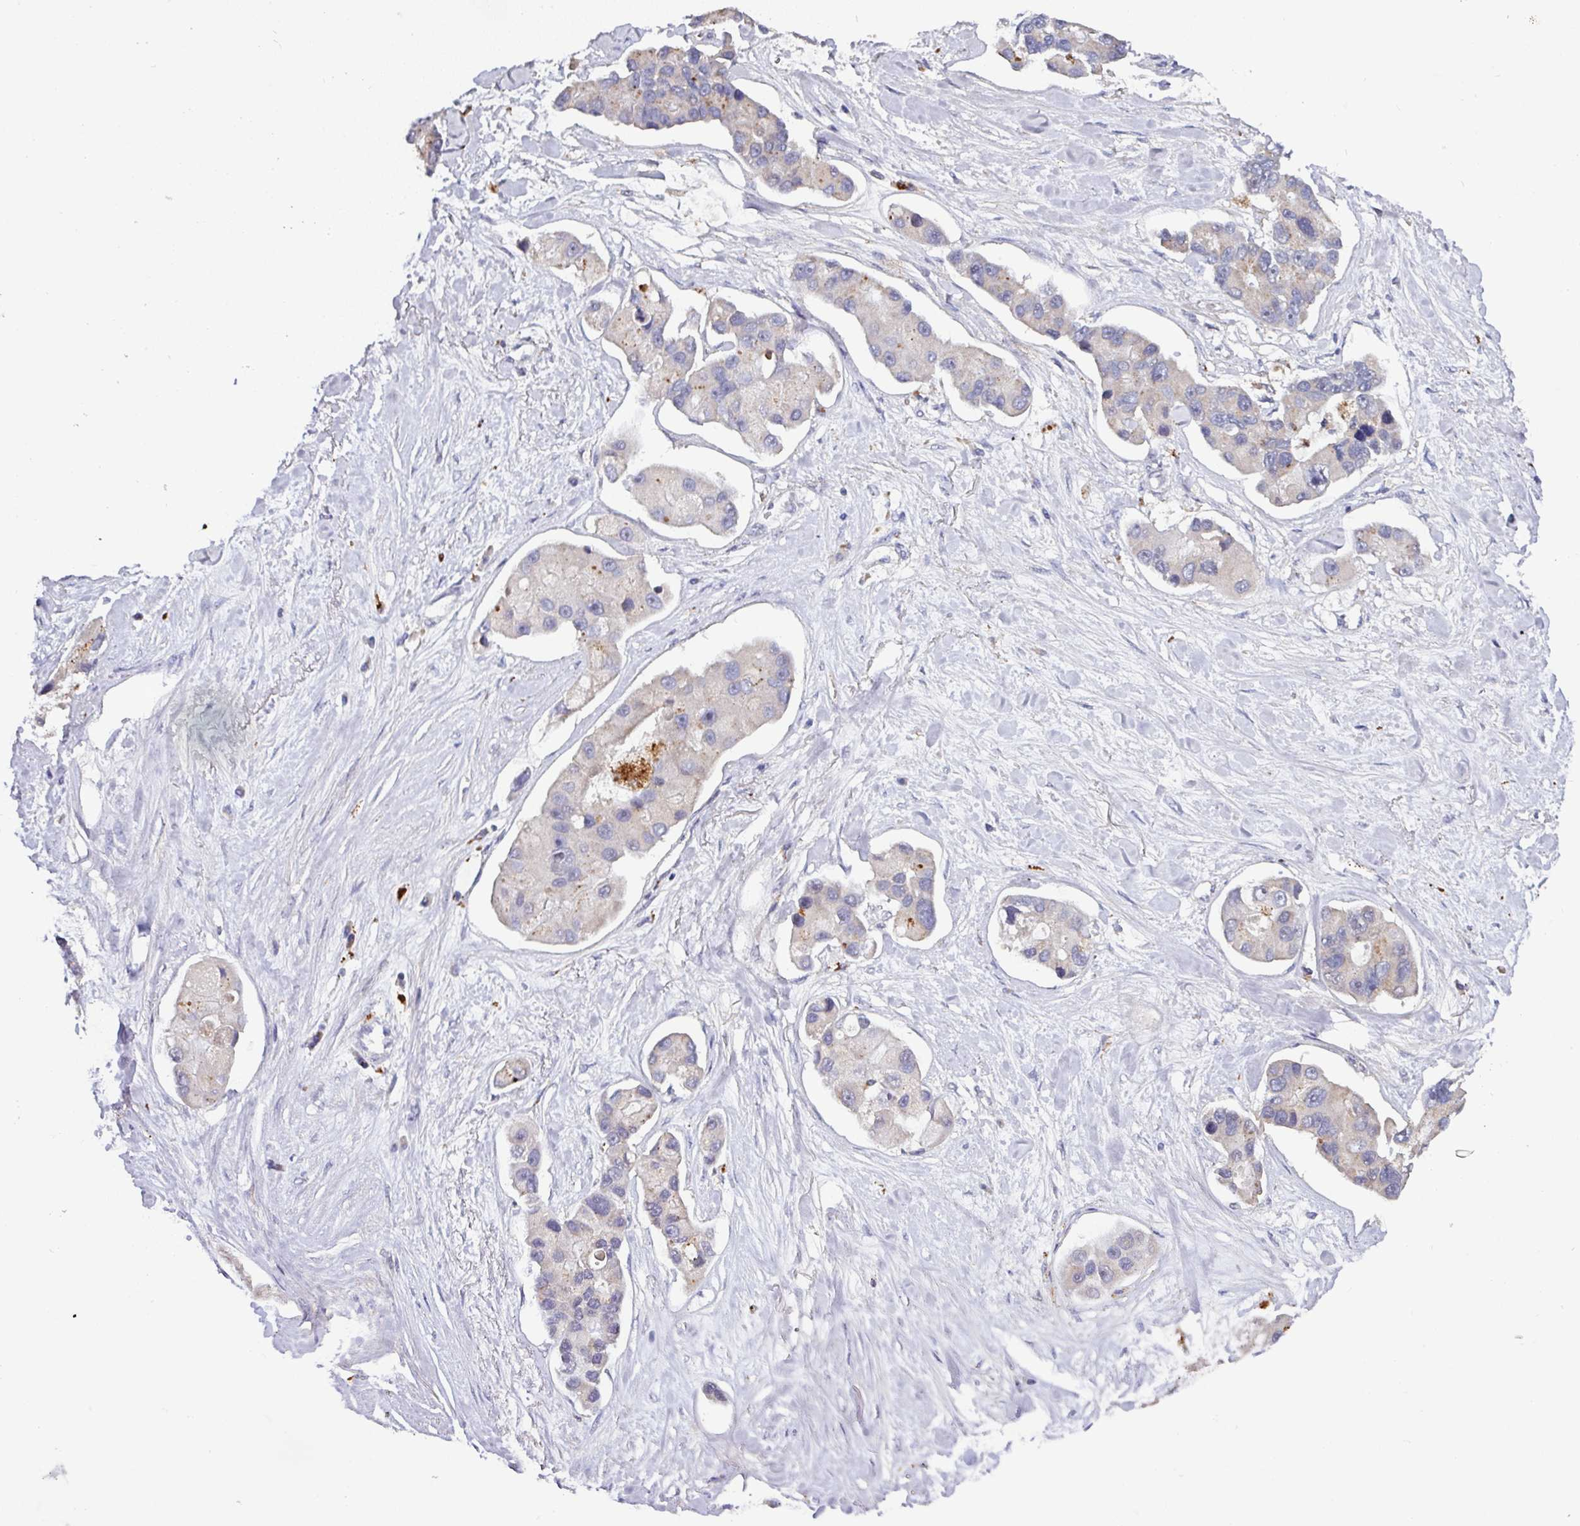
{"staining": {"intensity": "negative", "quantity": "none", "location": "none"}, "tissue": "lung cancer", "cell_type": "Tumor cells", "image_type": "cancer", "snomed": [{"axis": "morphology", "description": "Adenocarcinoma, NOS"}, {"axis": "topography", "description": "Lung"}], "caption": "There is no significant expression in tumor cells of lung cancer.", "gene": "AEBP2", "patient": {"sex": "female", "age": 54}}